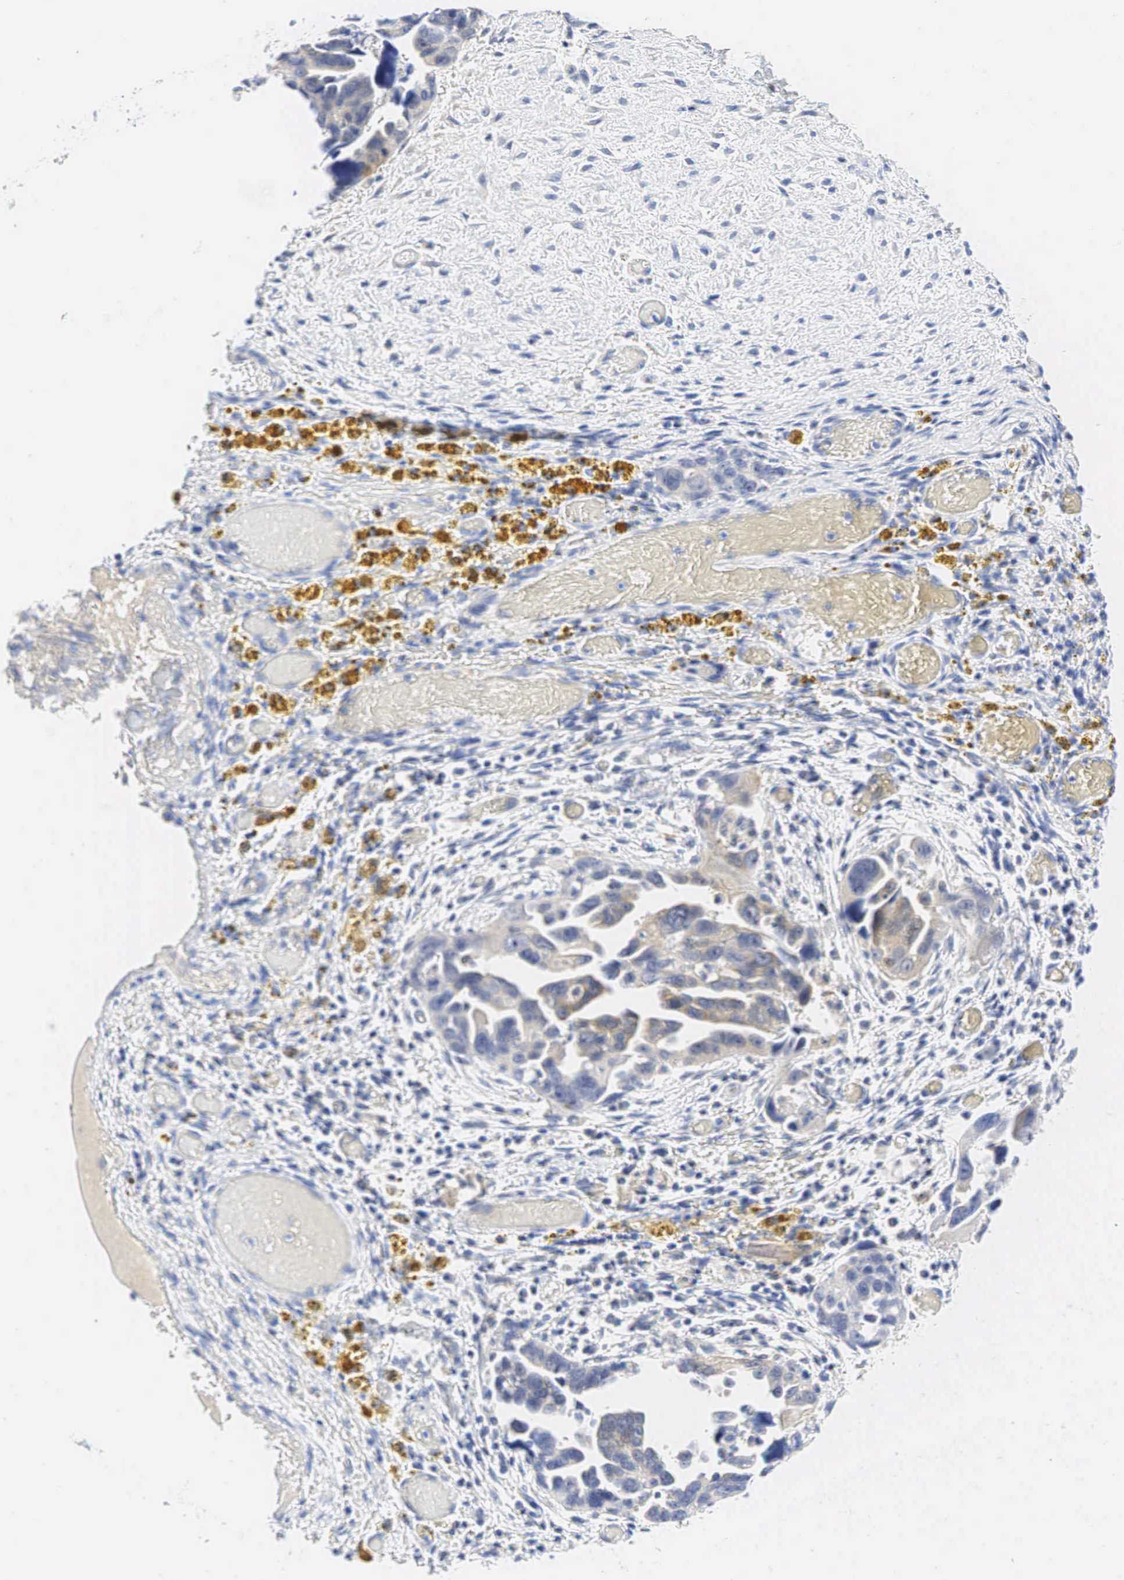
{"staining": {"intensity": "weak", "quantity": "25%-75%", "location": "cytoplasmic/membranous,nuclear"}, "tissue": "ovarian cancer", "cell_type": "Tumor cells", "image_type": "cancer", "snomed": [{"axis": "morphology", "description": "Cystadenocarcinoma, serous, NOS"}, {"axis": "topography", "description": "Ovary"}], "caption": "High-power microscopy captured an immunohistochemistry histopathology image of ovarian cancer (serous cystadenocarcinoma), revealing weak cytoplasmic/membranous and nuclear positivity in approximately 25%-75% of tumor cells.", "gene": "AR", "patient": {"sex": "female", "age": 63}}